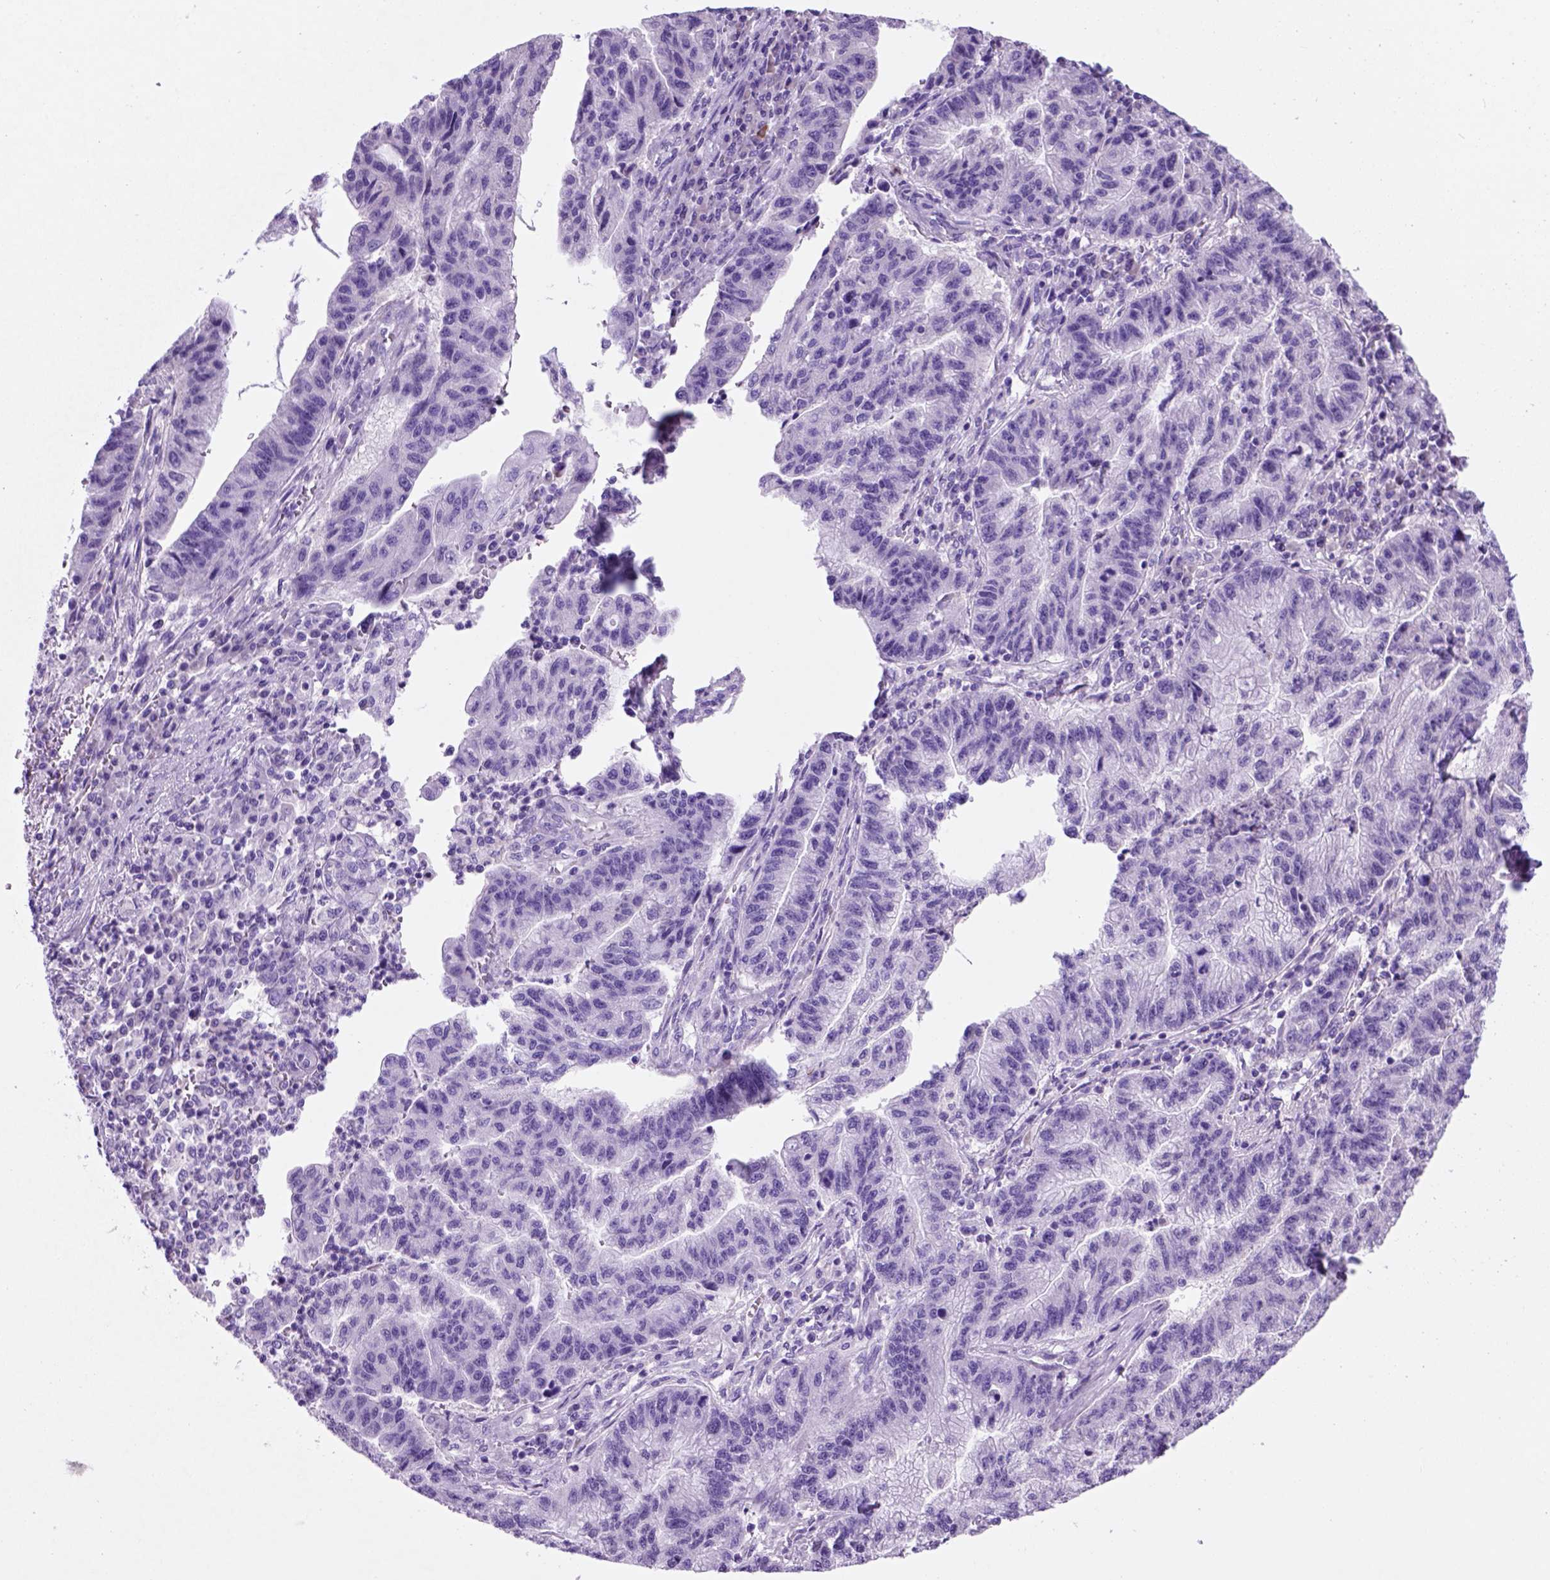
{"staining": {"intensity": "negative", "quantity": "none", "location": "none"}, "tissue": "stomach cancer", "cell_type": "Tumor cells", "image_type": "cancer", "snomed": [{"axis": "morphology", "description": "Adenocarcinoma, NOS"}, {"axis": "topography", "description": "Stomach"}], "caption": "DAB immunohistochemical staining of adenocarcinoma (stomach) shows no significant staining in tumor cells.", "gene": "HHIPL2", "patient": {"sex": "male", "age": 83}}